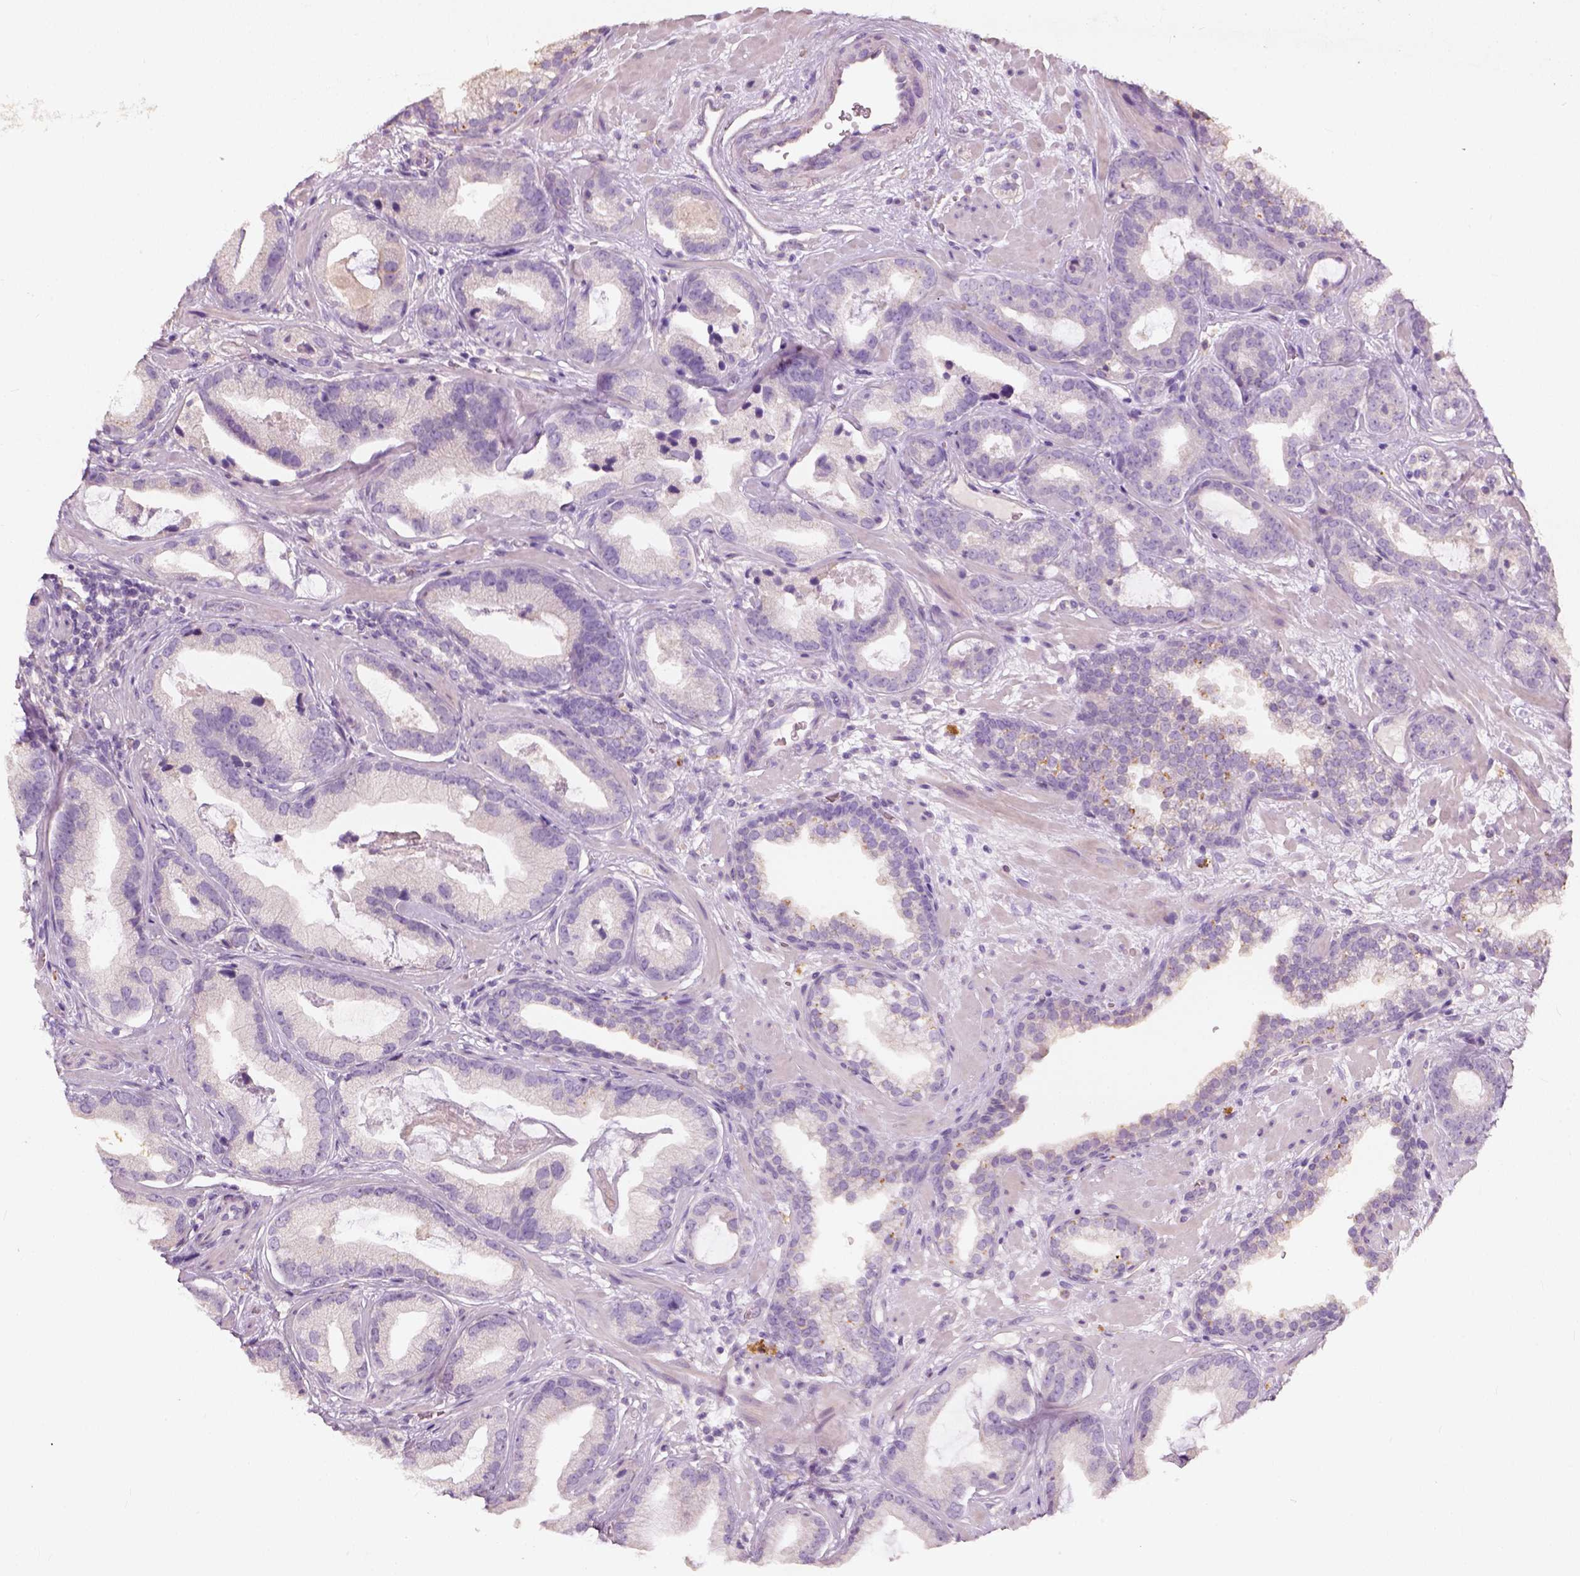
{"staining": {"intensity": "negative", "quantity": "none", "location": "none"}, "tissue": "prostate cancer", "cell_type": "Tumor cells", "image_type": "cancer", "snomed": [{"axis": "morphology", "description": "Adenocarcinoma, Low grade"}, {"axis": "topography", "description": "Prostate"}], "caption": "An immunohistochemistry (IHC) image of prostate low-grade adenocarcinoma is shown. There is no staining in tumor cells of prostate low-grade adenocarcinoma.", "gene": "DHCR24", "patient": {"sex": "male", "age": 62}}